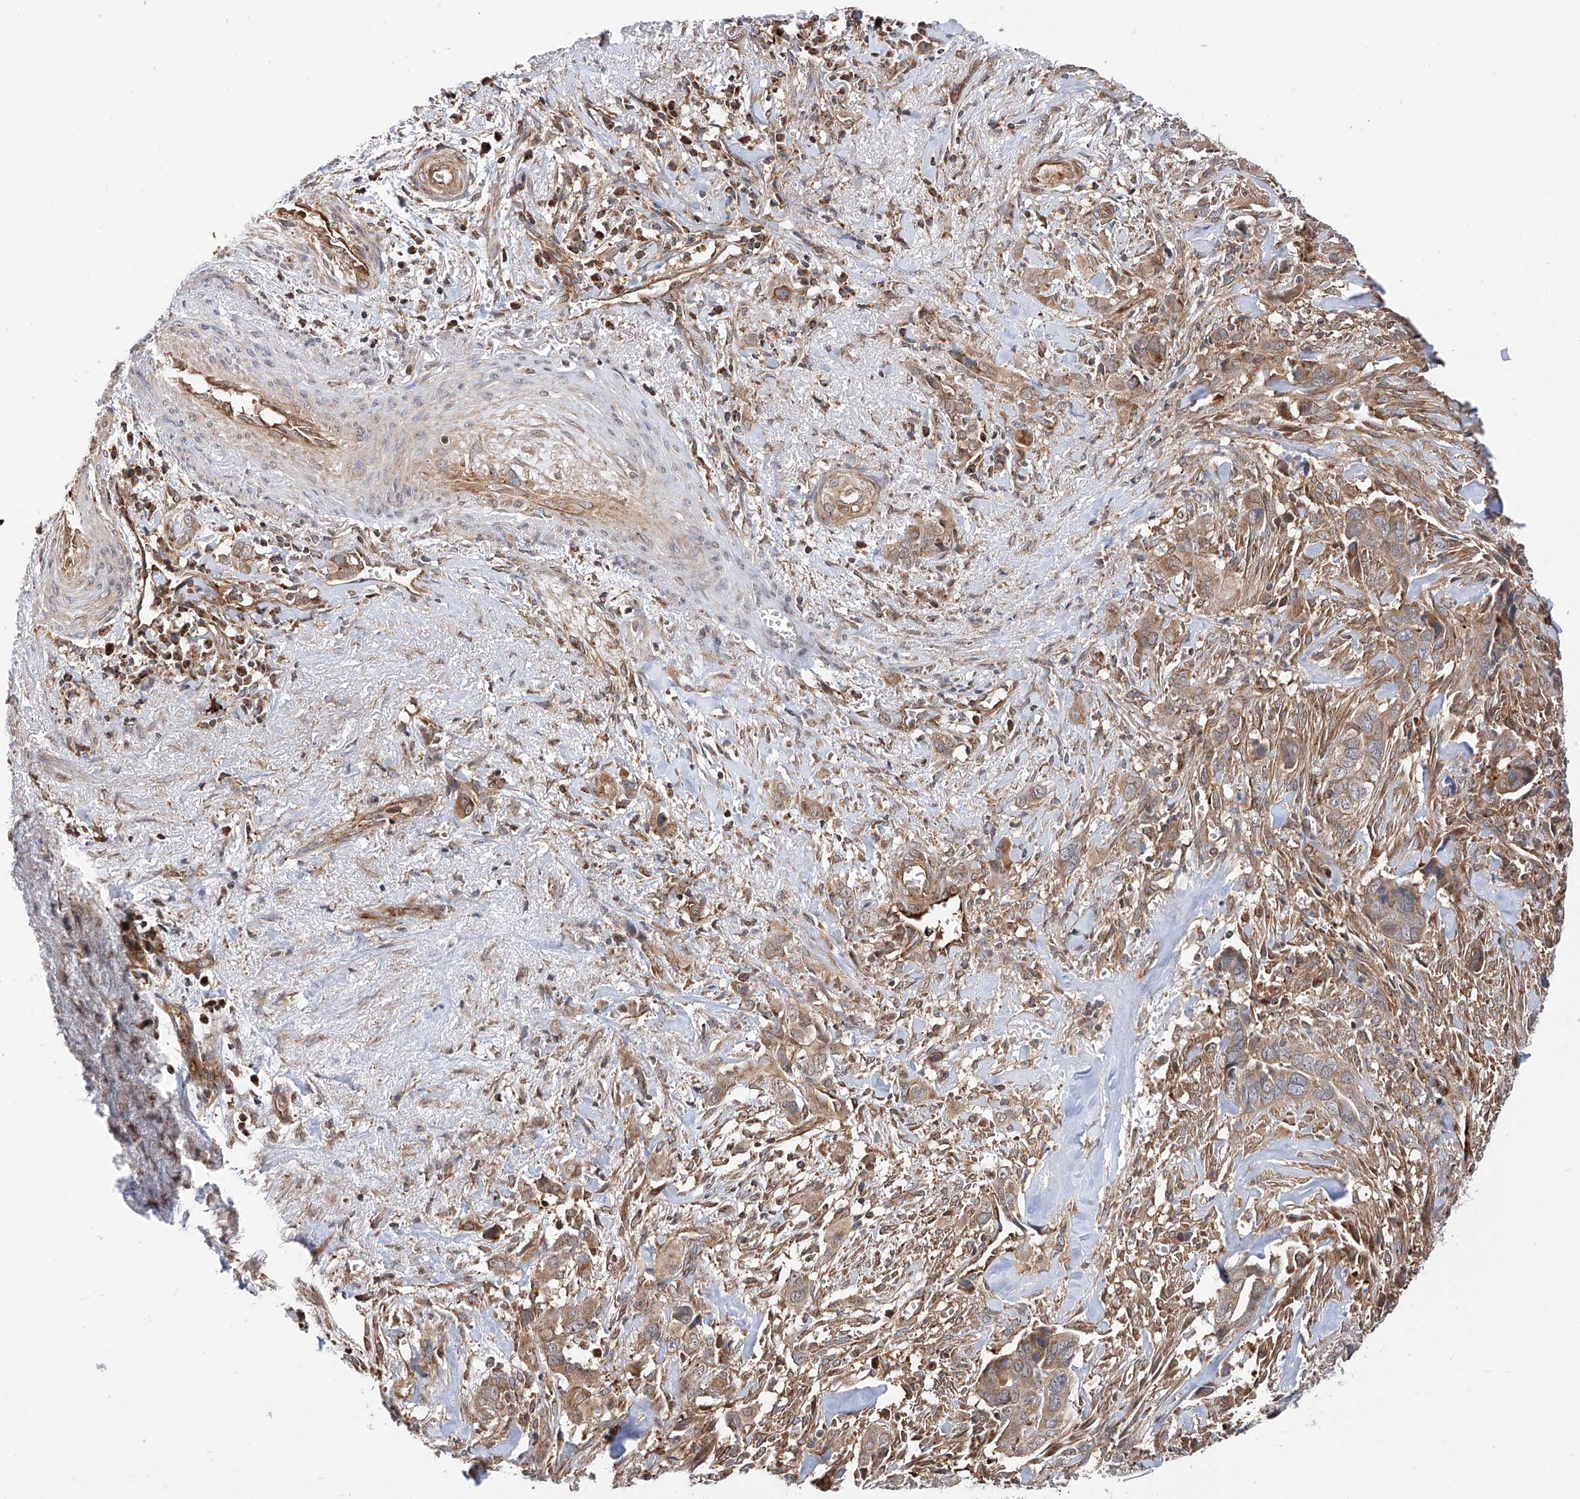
{"staining": {"intensity": "moderate", "quantity": ">75%", "location": "cytoplasmic/membranous"}, "tissue": "liver cancer", "cell_type": "Tumor cells", "image_type": "cancer", "snomed": [{"axis": "morphology", "description": "Cholangiocarcinoma"}, {"axis": "topography", "description": "Liver"}], "caption": "A brown stain shows moderate cytoplasmic/membranous expression of a protein in liver cancer tumor cells. (IHC, brightfield microscopy, high magnification).", "gene": "ISCA2", "patient": {"sex": "female", "age": 79}}